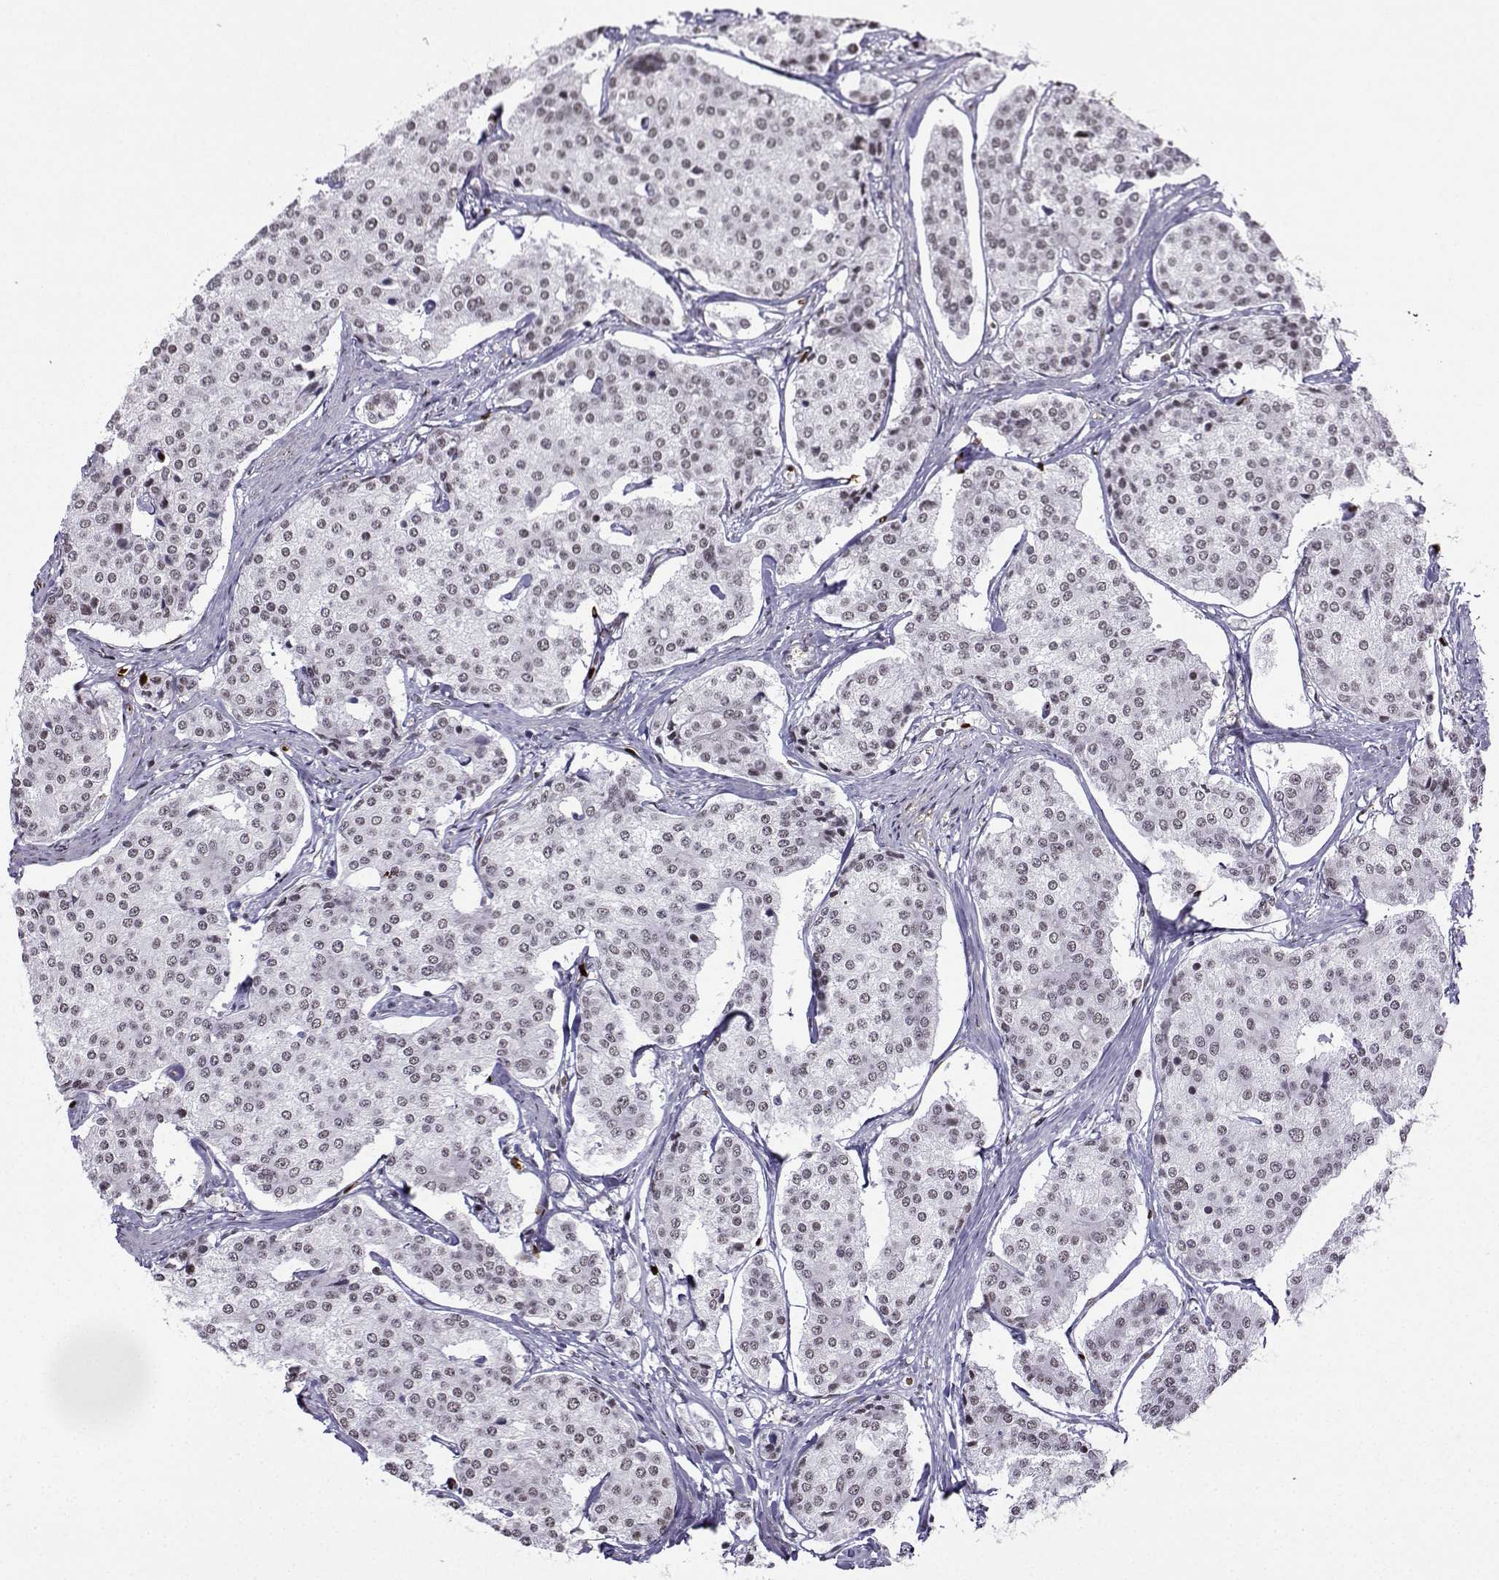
{"staining": {"intensity": "negative", "quantity": "none", "location": "none"}, "tissue": "carcinoid", "cell_type": "Tumor cells", "image_type": "cancer", "snomed": [{"axis": "morphology", "description": "Carcinoid, malignant, NOS"}, {"axis": "topography", "description": "Small intestine"}], "caption": "DAB immunohistochemical staining of malignant carcinoid displays no significant expression in tumor cells. (Immunohistochemistry, brightfield microscopy, high magnification).", "gene": "CCNK", "patient": {"sex": "female", "age": 65}}